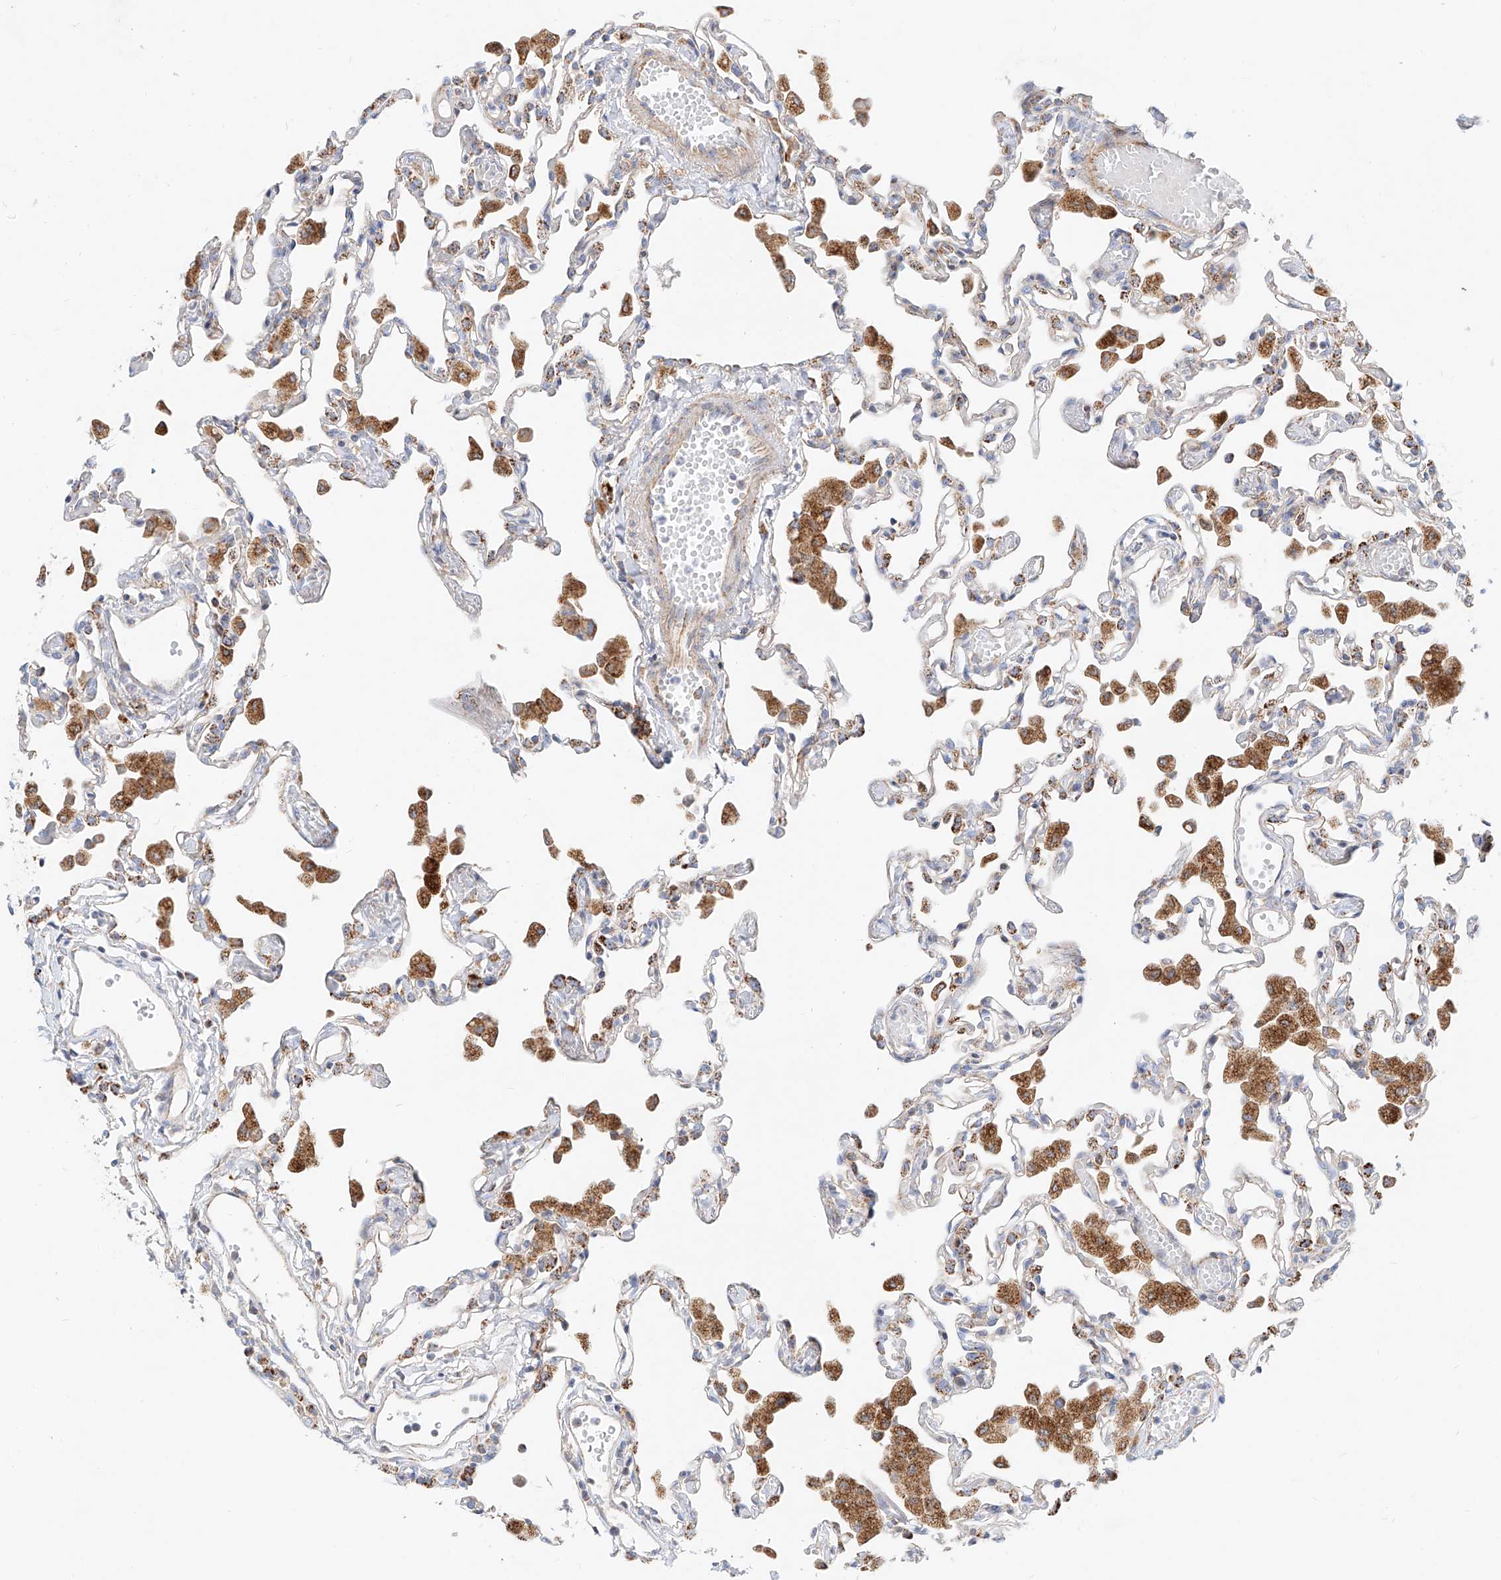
{"staining": {"intensity": "moderate", "quantity": "<25%", "location": "cytoplasmic/membranous"}, "tissue": "lung", "cell_type": "Alveolar cells", "image_type": "normal", "snomed": [{"axis": "morphology", "description": "Normal tissue, NOS"}, {"axis": "topography", "description": "Bronchus"}, {"axis": "topography", "description": "Lung"}], "caption": "Immunohistochemical staining of normal lung shows <25% levels of moderate cytoplasmic/membranous protein positivity in approximately <25% of alveolar cells.", "gene": "CST9", "patient": {"sex": "female", "age": 49}}